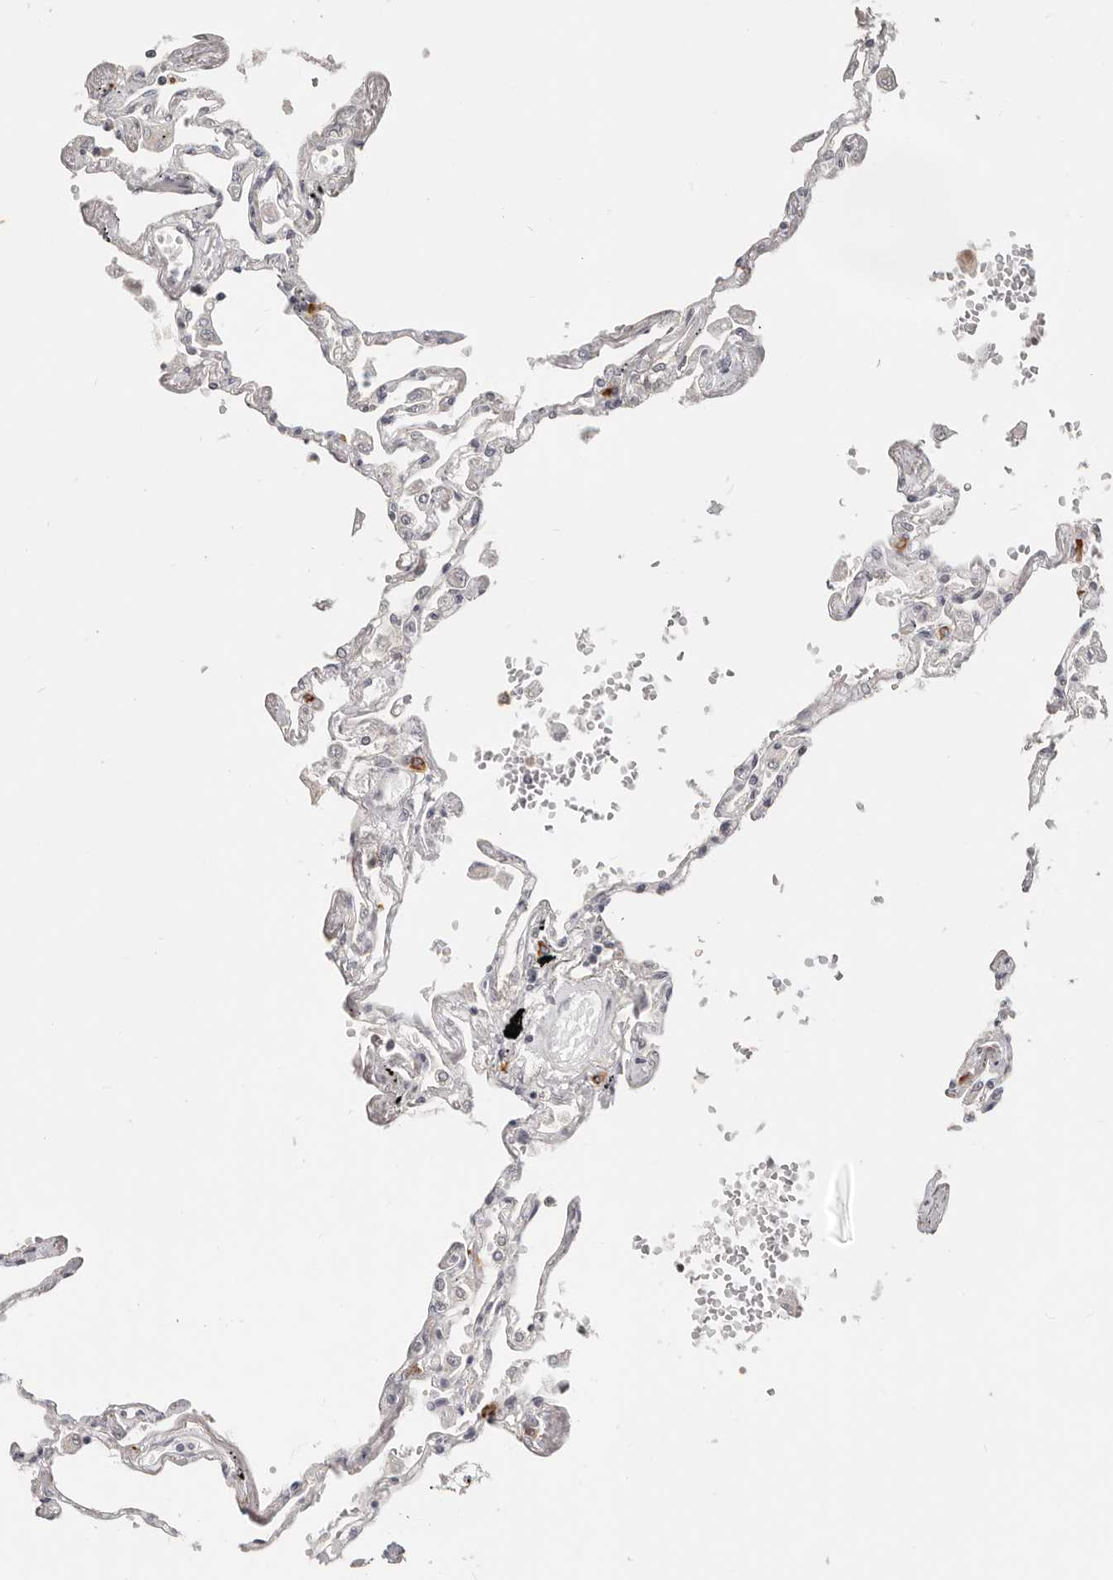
{"staining": {"intensity": "negative", "quantity": "none", "location": "none"}, "tissue": "lung", "cell_type": "Alveolar cells", "image_type": "normal", "snomed": [{"axis": "morphology", "description": "Normal tissue, NOS"}, {"axis": "topography", "description": "Lung"}], "caption": "The IHC photomicrograph has no significant staining in alveolar cells of lung.", "gene": "RFC2", "patient": {"sex": "female", "age": 67}}